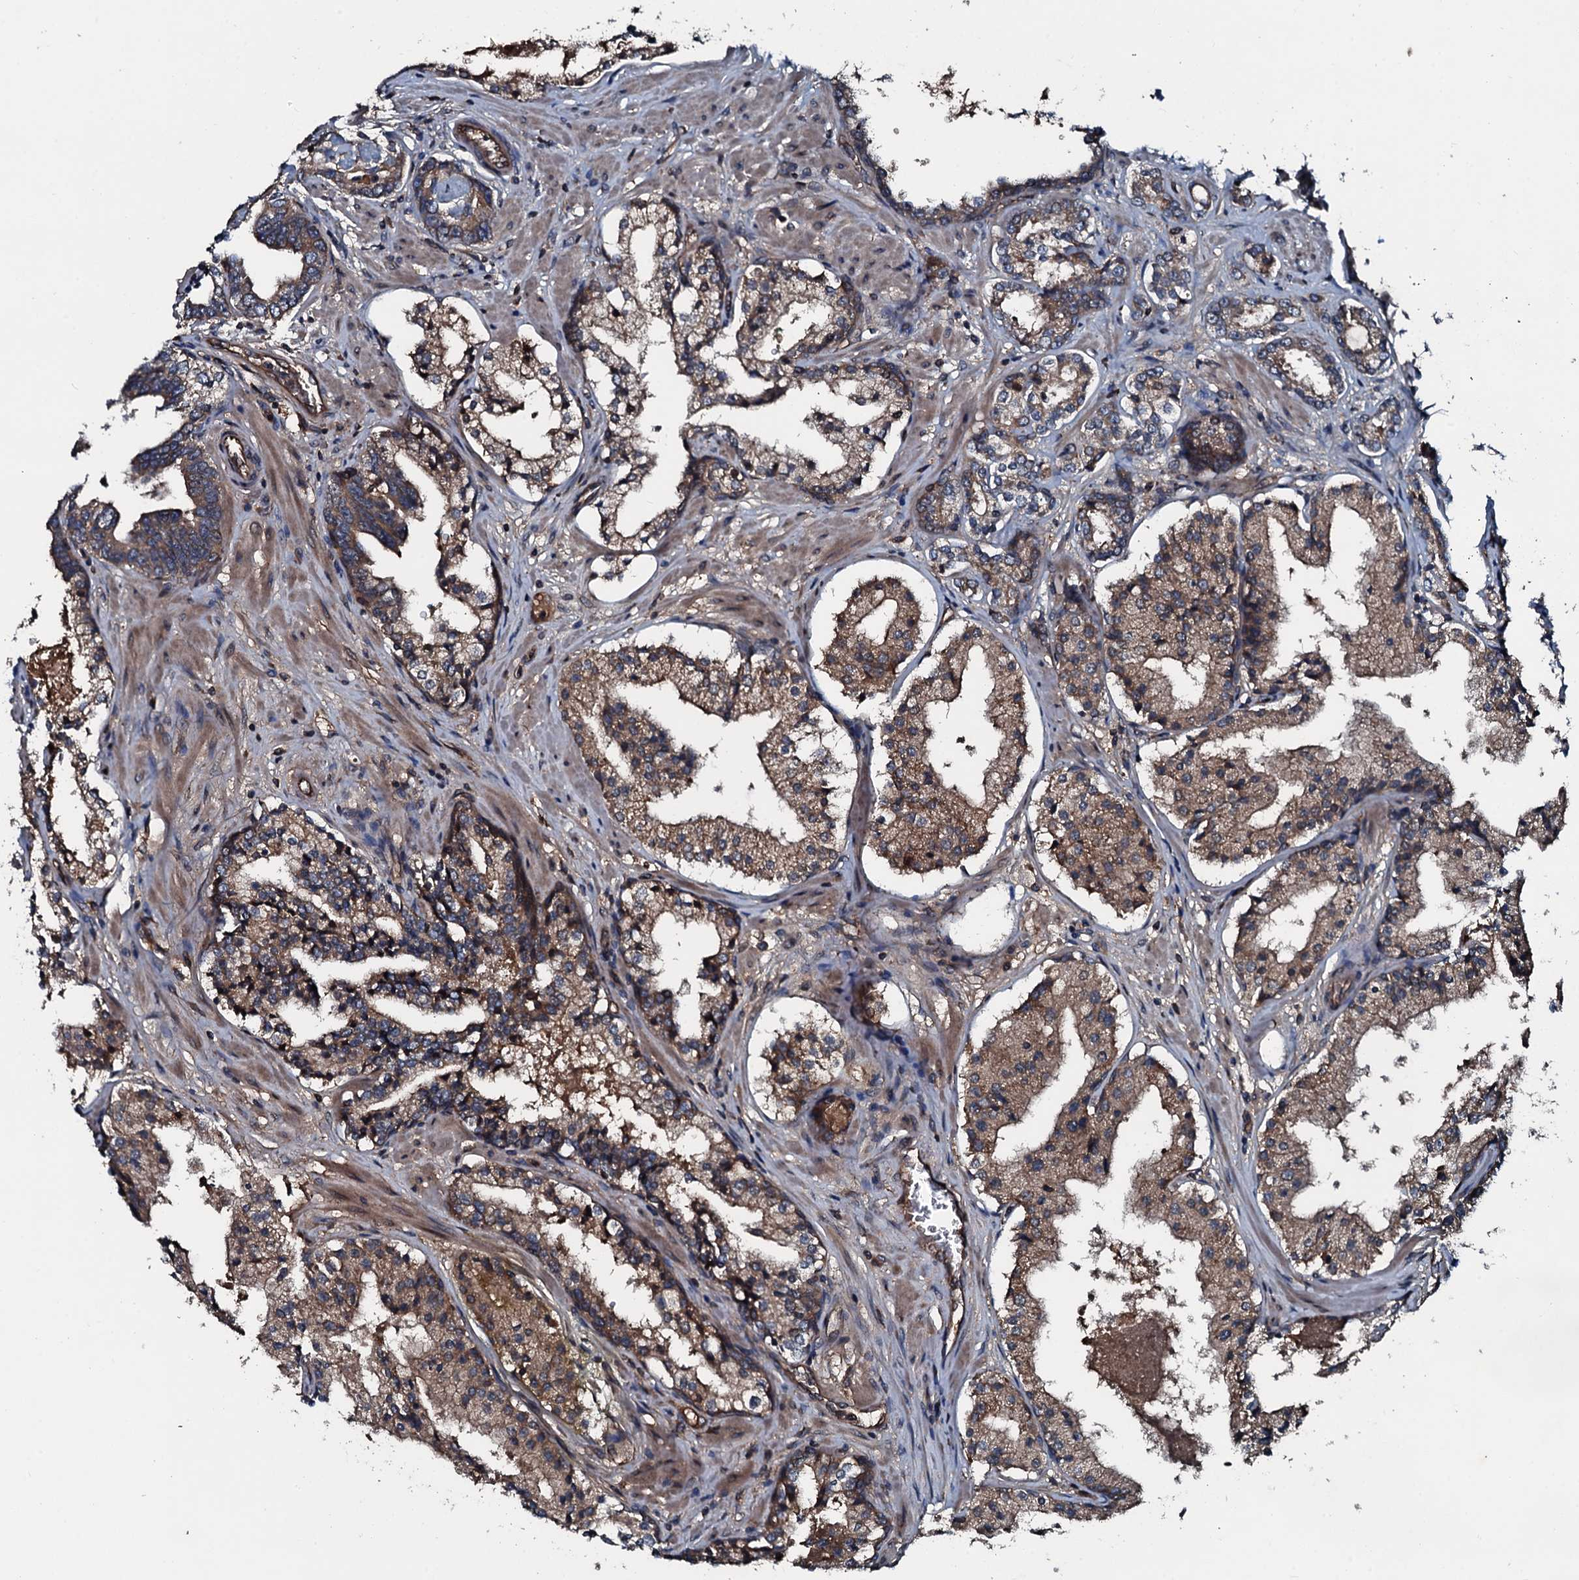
{"staining": {"intensity": "moderate", "quantity": ">75%", "location": "cytoplasmic/membranous"}, "tissue": "prostate cancer", "cell_type": "Tumor cells", "image_type": "cancer", "snomed": [{"axis": "morphology", "description": "Adenocarcinoma, High grade"}, {"axis": "topography", "description": "Prostate"}], "caption": "Immunohistochemistry of adenocarcinoma (high-grade) (prostate) shows medium levels of moderate cytoplasmic/membranous staining in approximately >75% of tumor cells.", "gene": "AARS1", "patient": {"sex": "male", "age": 58}}